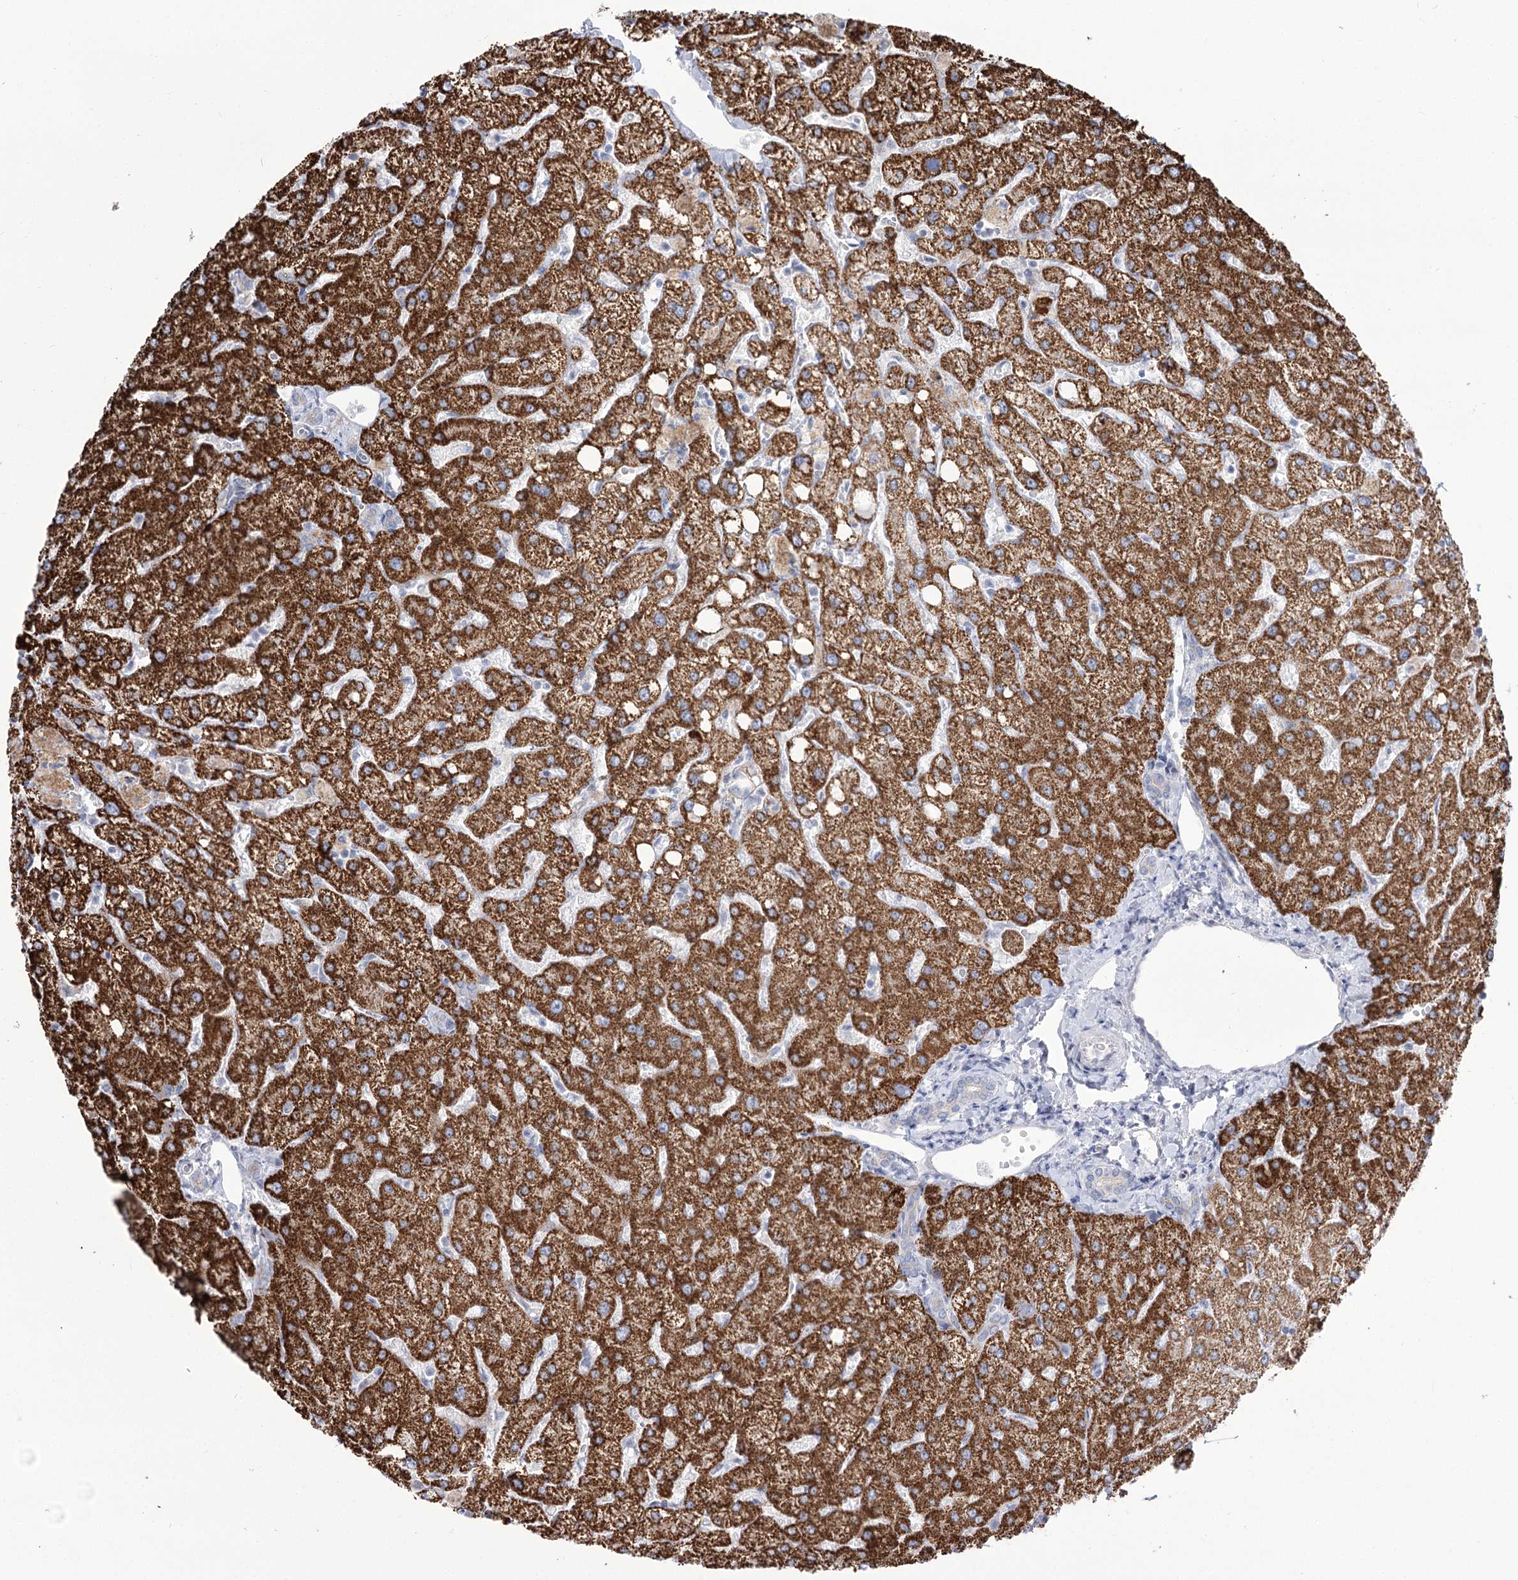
{"staining": {"intensity": "negative", "quantity": "none", "location": "none"}, "tissue": "liver", "cell_type": "Cholangiocytes", "image_type": "normal", "snomed": [{"axis": "morphology", "description": "Normal tissue, NOS"}, {"axis": "topography", "description": "Liver"}], "caption": "High power microscopy histopathology image of an immunohistochemistry (IHC) image of normal liver, revealing no significant staining in cholangiocytes.", "gene": "SUOX", "patient": {"sex": "female", "age": 54}}